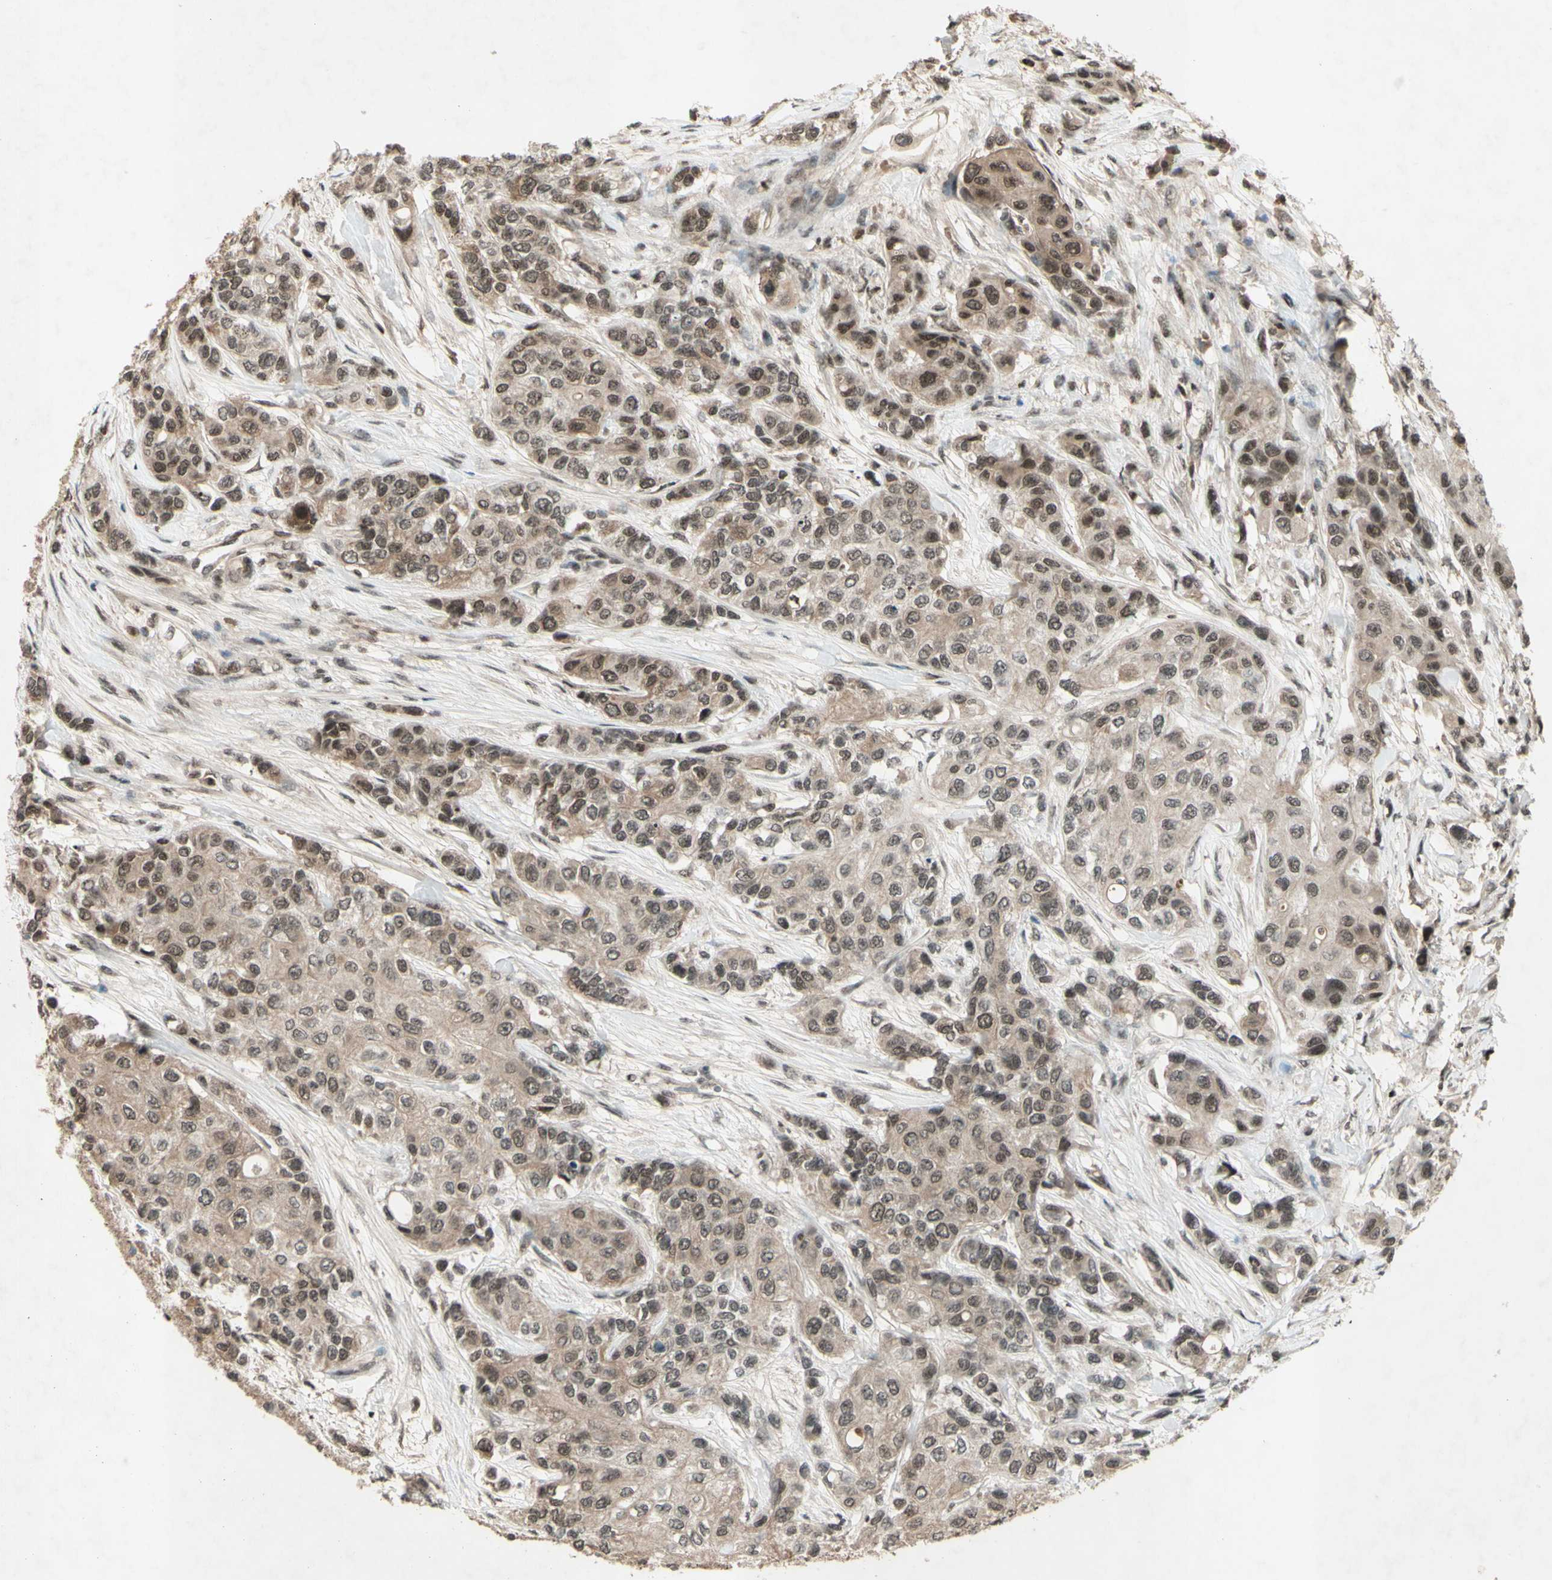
{"staining": {"intensity": "weak", "quantity": ">75%", "location": "nuclear"}, "tissue": "urothelial cancer", "cell_type": "Tumor cells", "image_type": "cancer", "snomed": [{"axis": "morphology", "description": "Urothelial carcinoma, High grade"}, {"axis": "topography", "description": "Urinary bladder"}], "caption": "Tumor cells exhibit weak nuclear positivity in approximately >75% of cells in urothelial carcinoma (high-grade). (DAB (3,3'-diaminobenzidine) = brown stain, brightfield microscopy at high magnification).", "gene": "SNW1", "patient": {"sex": "female", "age": 56}}